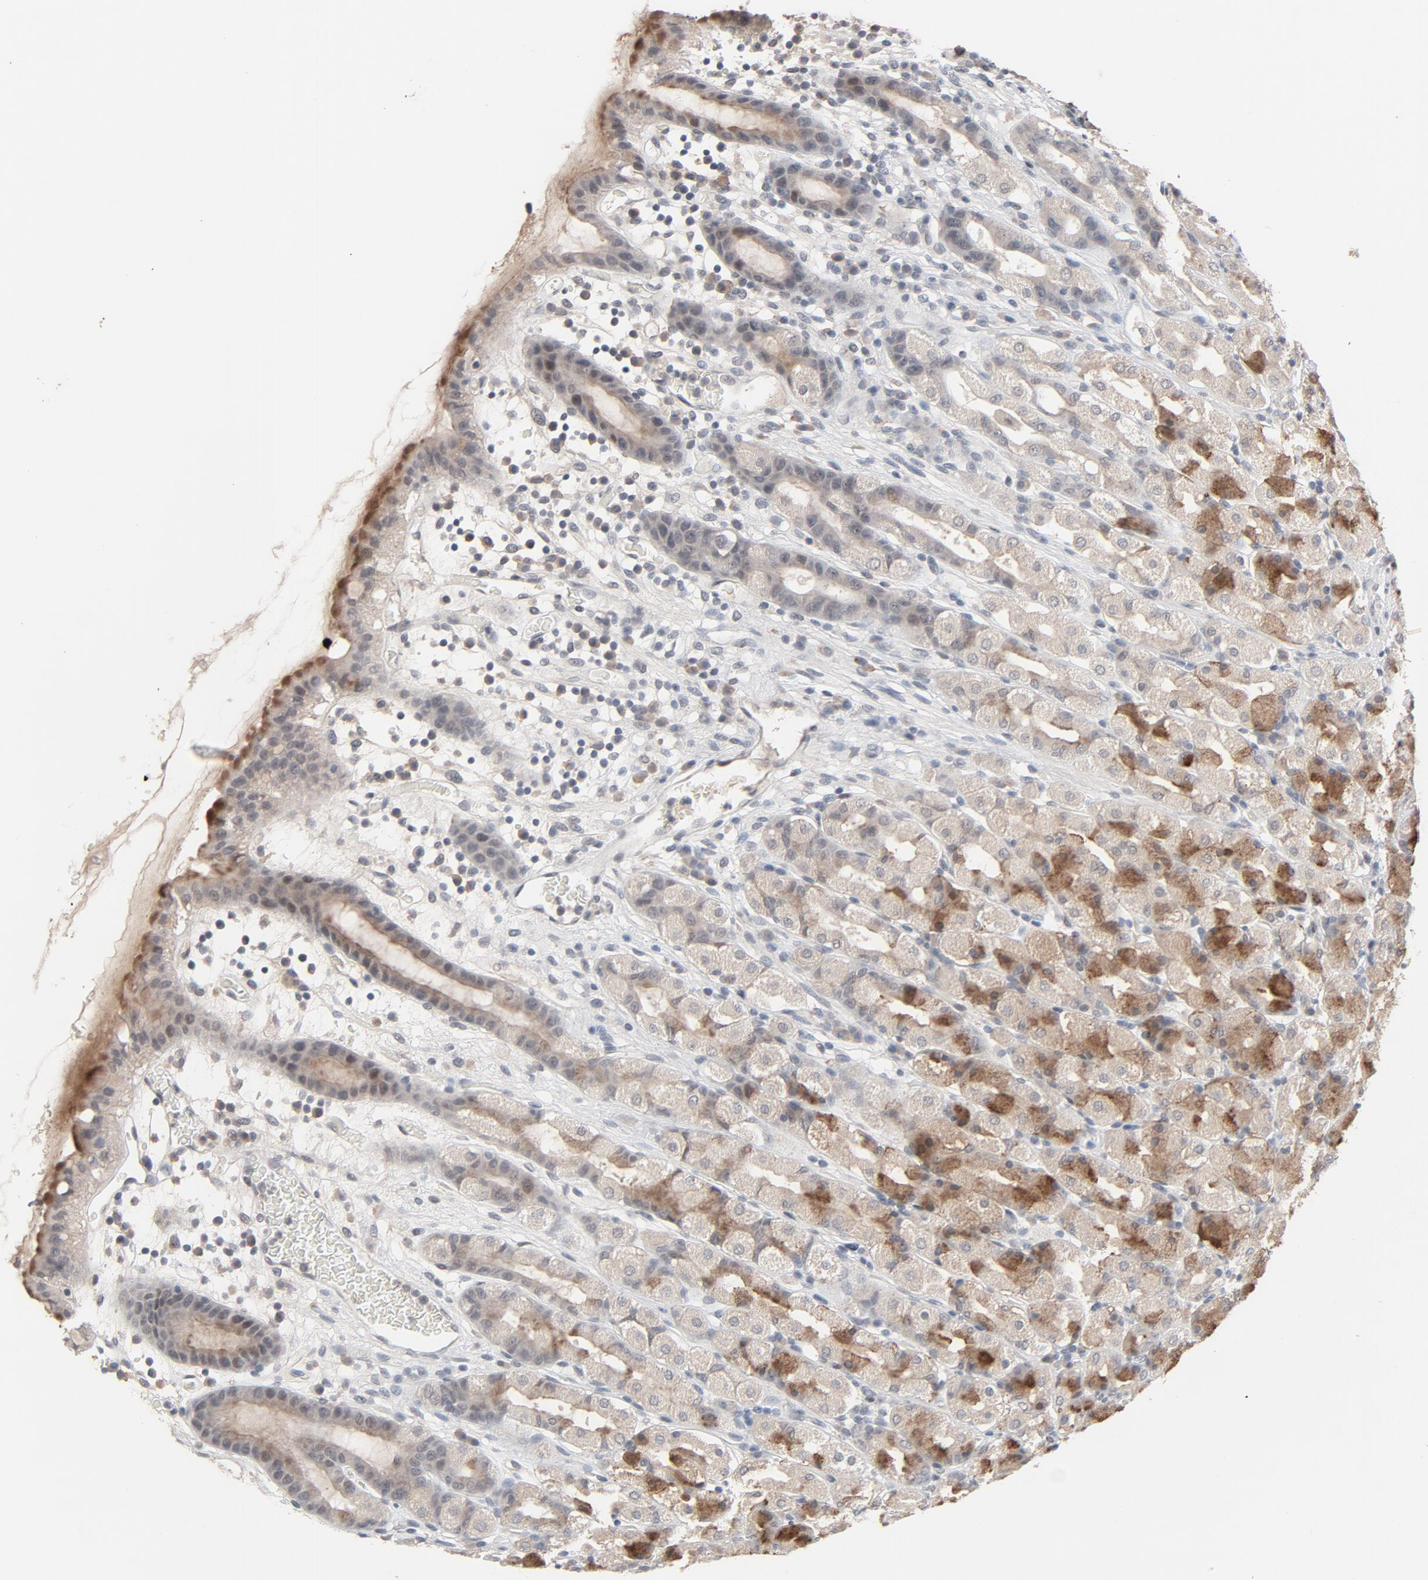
{"staining": {"intensity": "strong", "quantity": "25%-75%", "location": "cytoplasmic/membranous"}, "tissue": "stomach", "cell_type": "Glandular cells", "image_type": "normal", "snomed": [{"axis": "morphology", "description": "Normal tissue, NOS"}, {"axis": "topography", "description": "Stomach, upper"}], "caption": "DAB (3,3'-diaminobenzidine) immunohistochemical staining of benign human stomach reveals strong cytoplasmic/membranous protein positivity in about 25%-75% of glandular cells. The staining is performed using DAB brown chromogen to label protein expression. The nuclei are counter-stained blue using hematoxylin.", "gene": "MT3", "patient": {"sex": "male", "age": 68}}